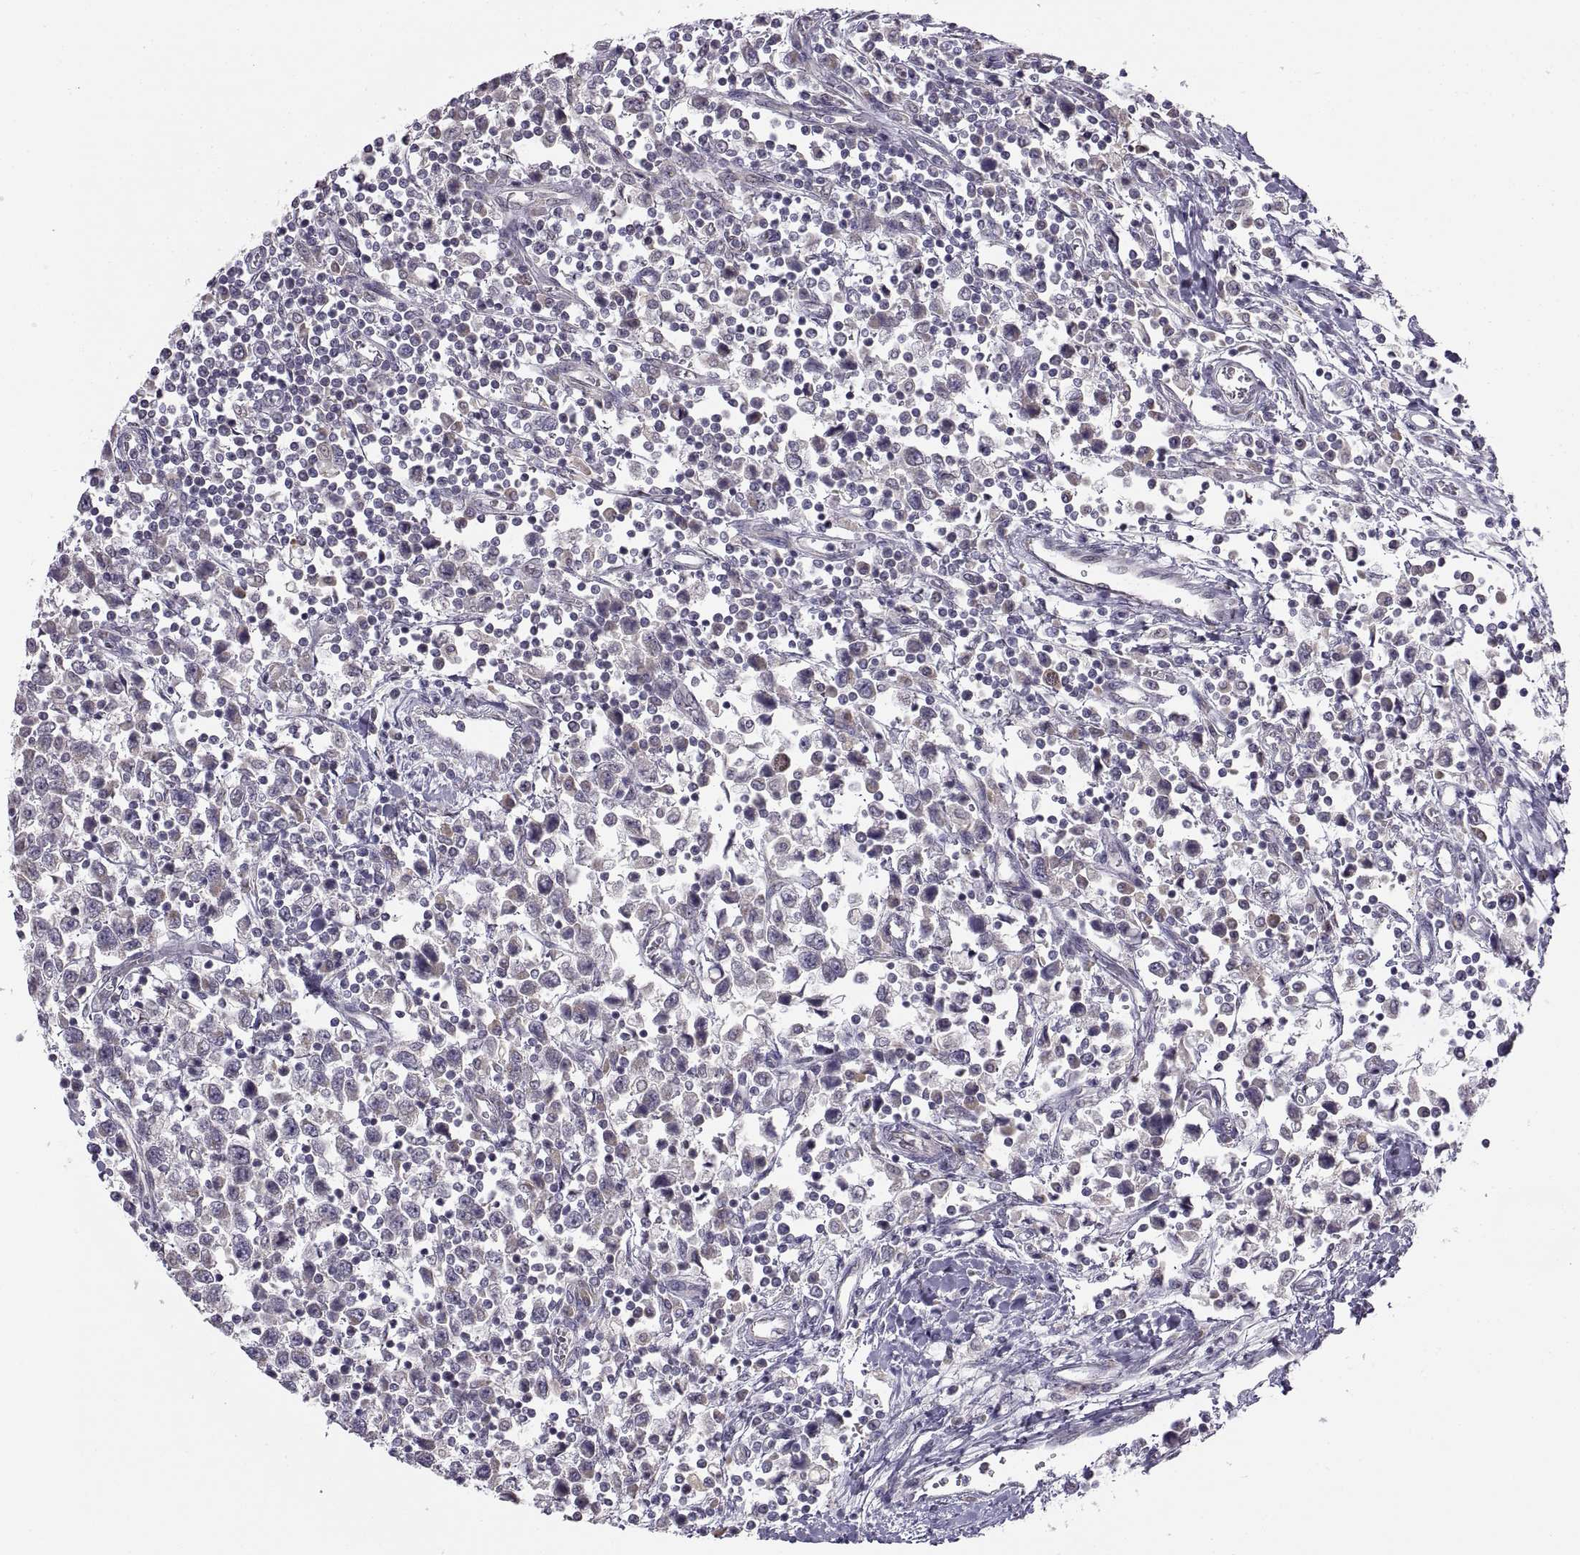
{"staining": {"intensity": "negative", "quantity": "none", "location": "none"}, "tissue": "testis cancer", "cell_type": "Tumor cells", "image_type": "cancer", "snomed": [{"axis": "morphology", "description": "Seminoma, NOS"}, {"axis": "topography", "description": "Testis"}], "caption": "Tumor cells are negative for brown protein staining in testis cancer. (IHC, brightfield microscopy, high magnification).", "gene": "ACSBG2", "patient": {"sex": "male", "age": 34}}